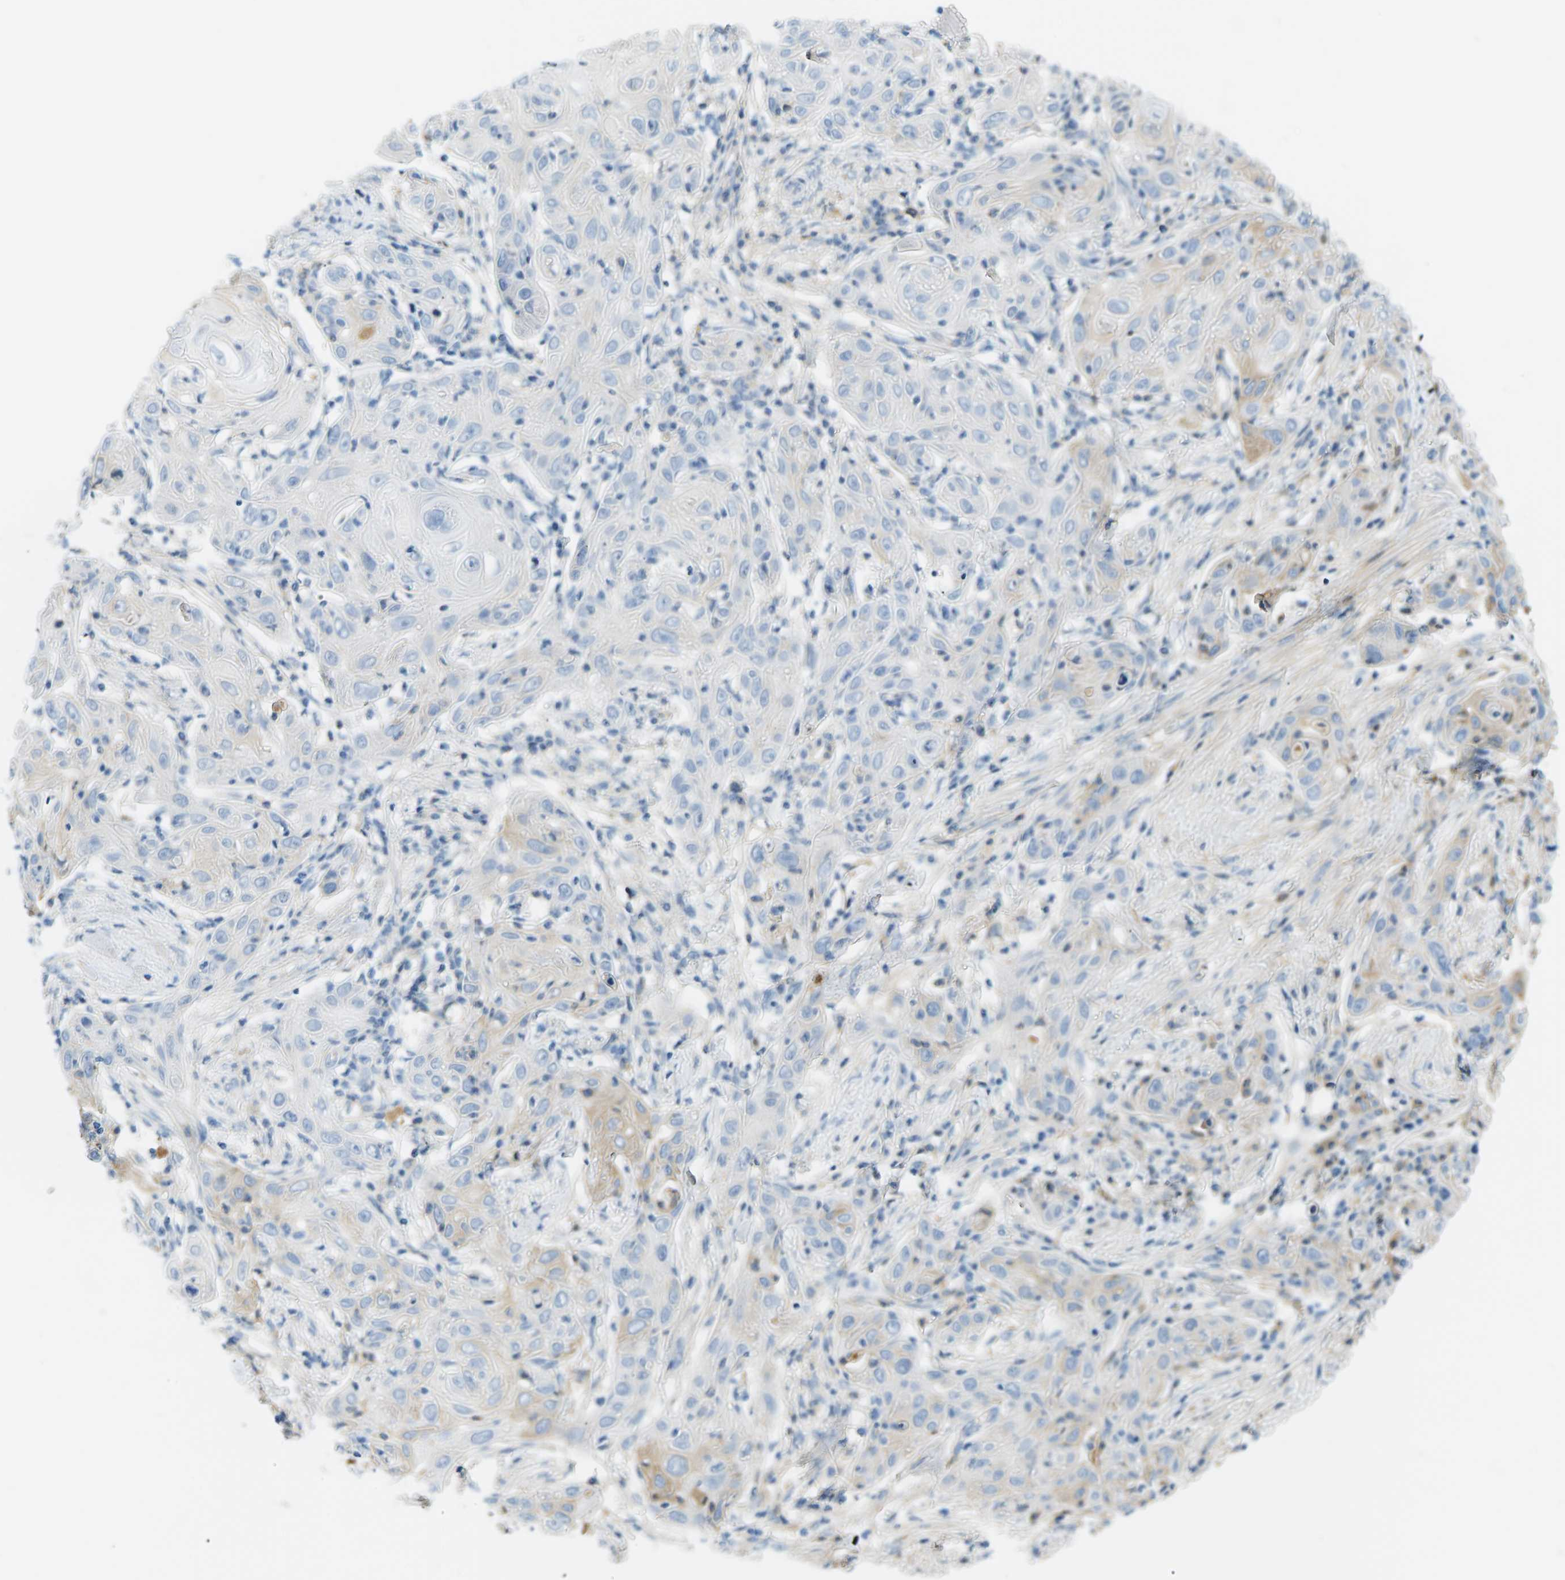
{"staining": {"intensity": "negative", "quantity": "none", "location": "none"}, "tissue": "skin cancer", "cell_type": "Tumor cells", "image_type": "cancer", "snomed": [{"axis": "morphology", "description": "Squamous cell carcinoma, NOS"}, {"axis": "topography", "description": "Skin"}], "caption": "Tumor cells are negative for protein expression in human squamous cell carcinoma (skin).", "gene": "CFI", "patient": {"sex": "female", "age": 88}}